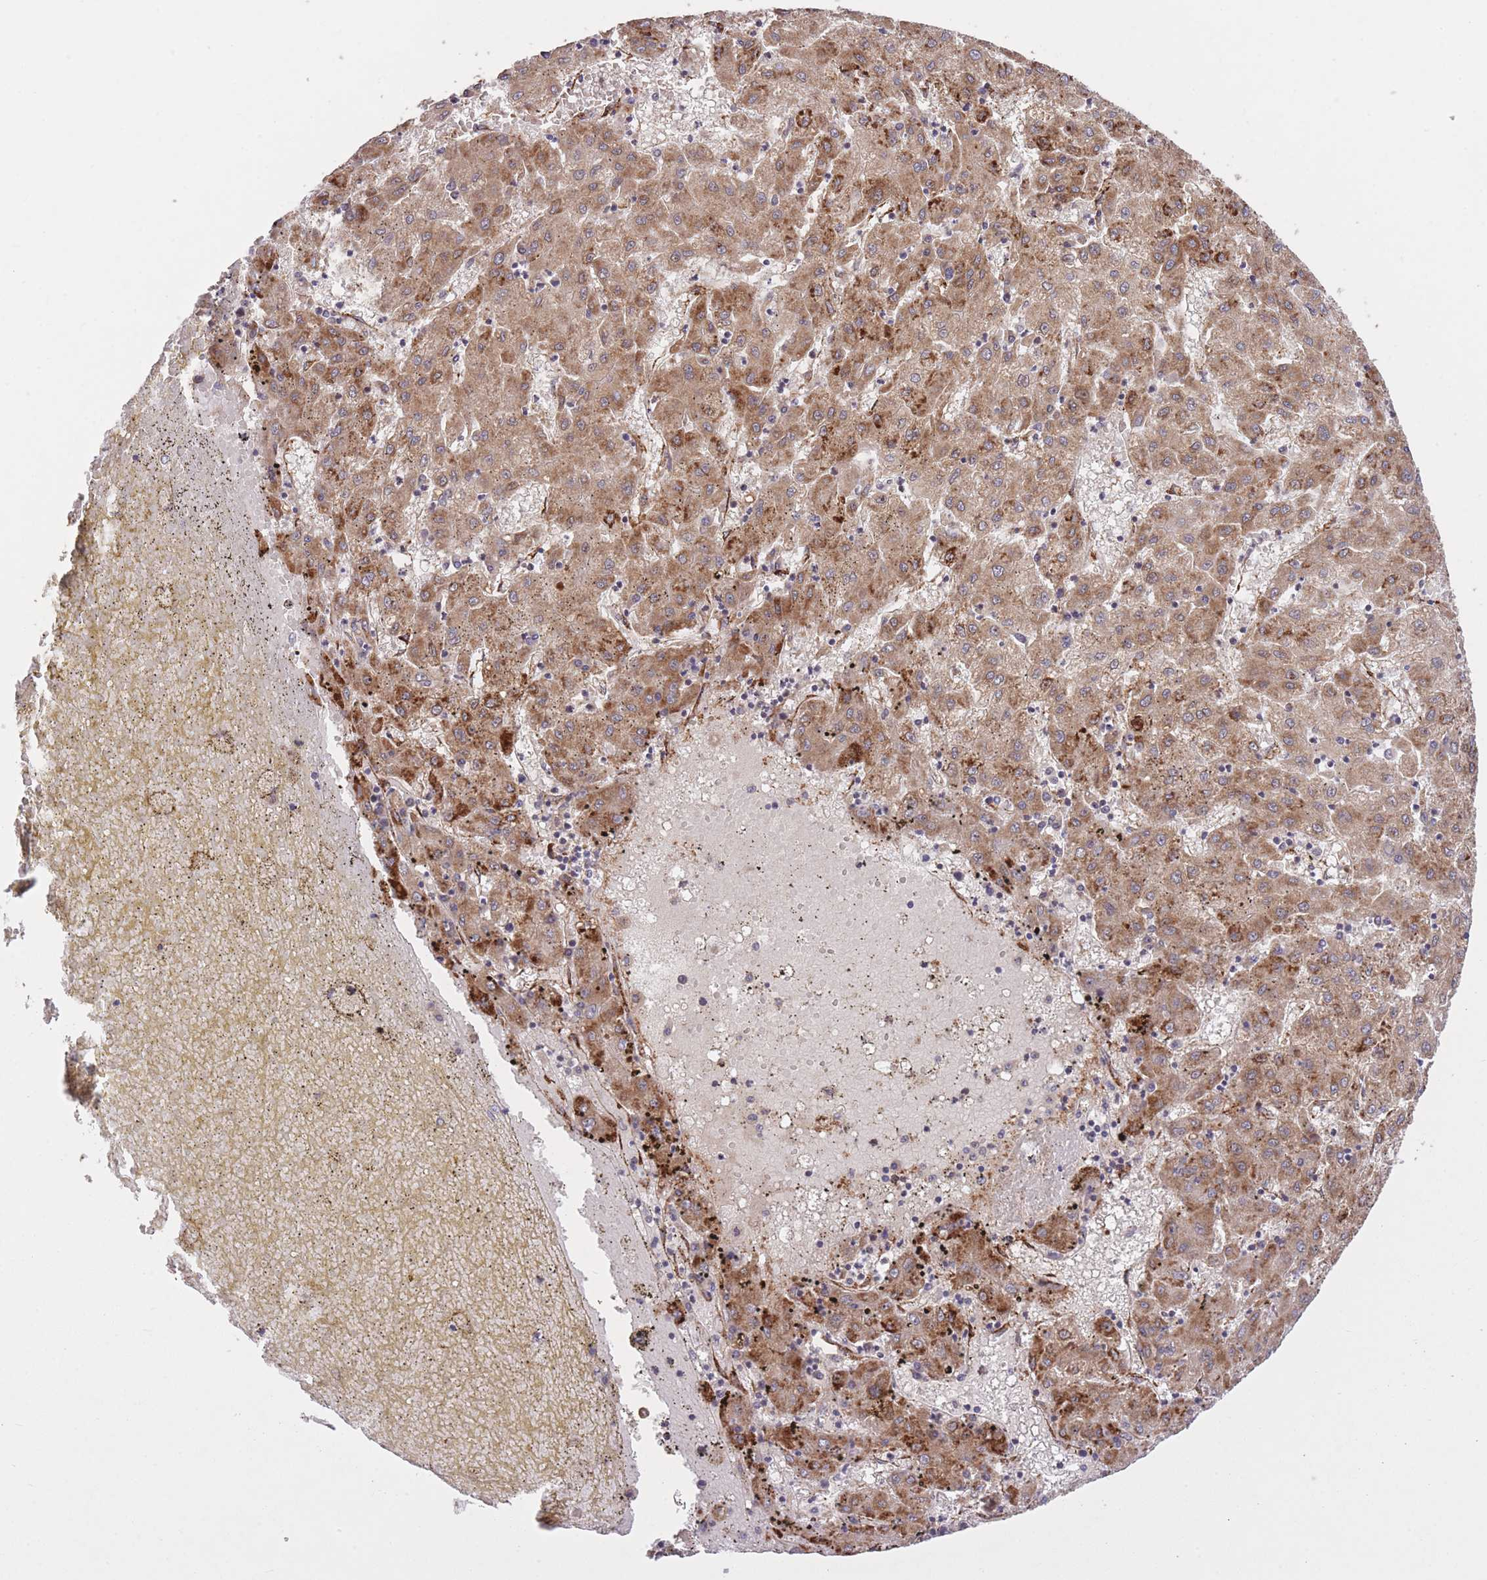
{"staining": {"intensity": "strong", "quantity": "25%-75%", "location": "cytoplasmic/membranous"}, "tissue": "liver cancer", "cell_type": "Tumor cells", "image_type": "cancer", "snomed": [{"axis": "morphology", "description": "Carcinoma, Hepatocellular, NOS"}, {"axis": "topography", "description": "Liver"}], "caption": "Hepatocellular carcinoma (liver) stained with DAB IHC reveals high levels of strong cytoplasmic/membranous positivity in approximately 25%-75% of tumor cells. (DAB IHC, brown staining for protein, blue staining for nuclei).", "gene": "CISH", "patient": {"sex": "male", "age": 72}}